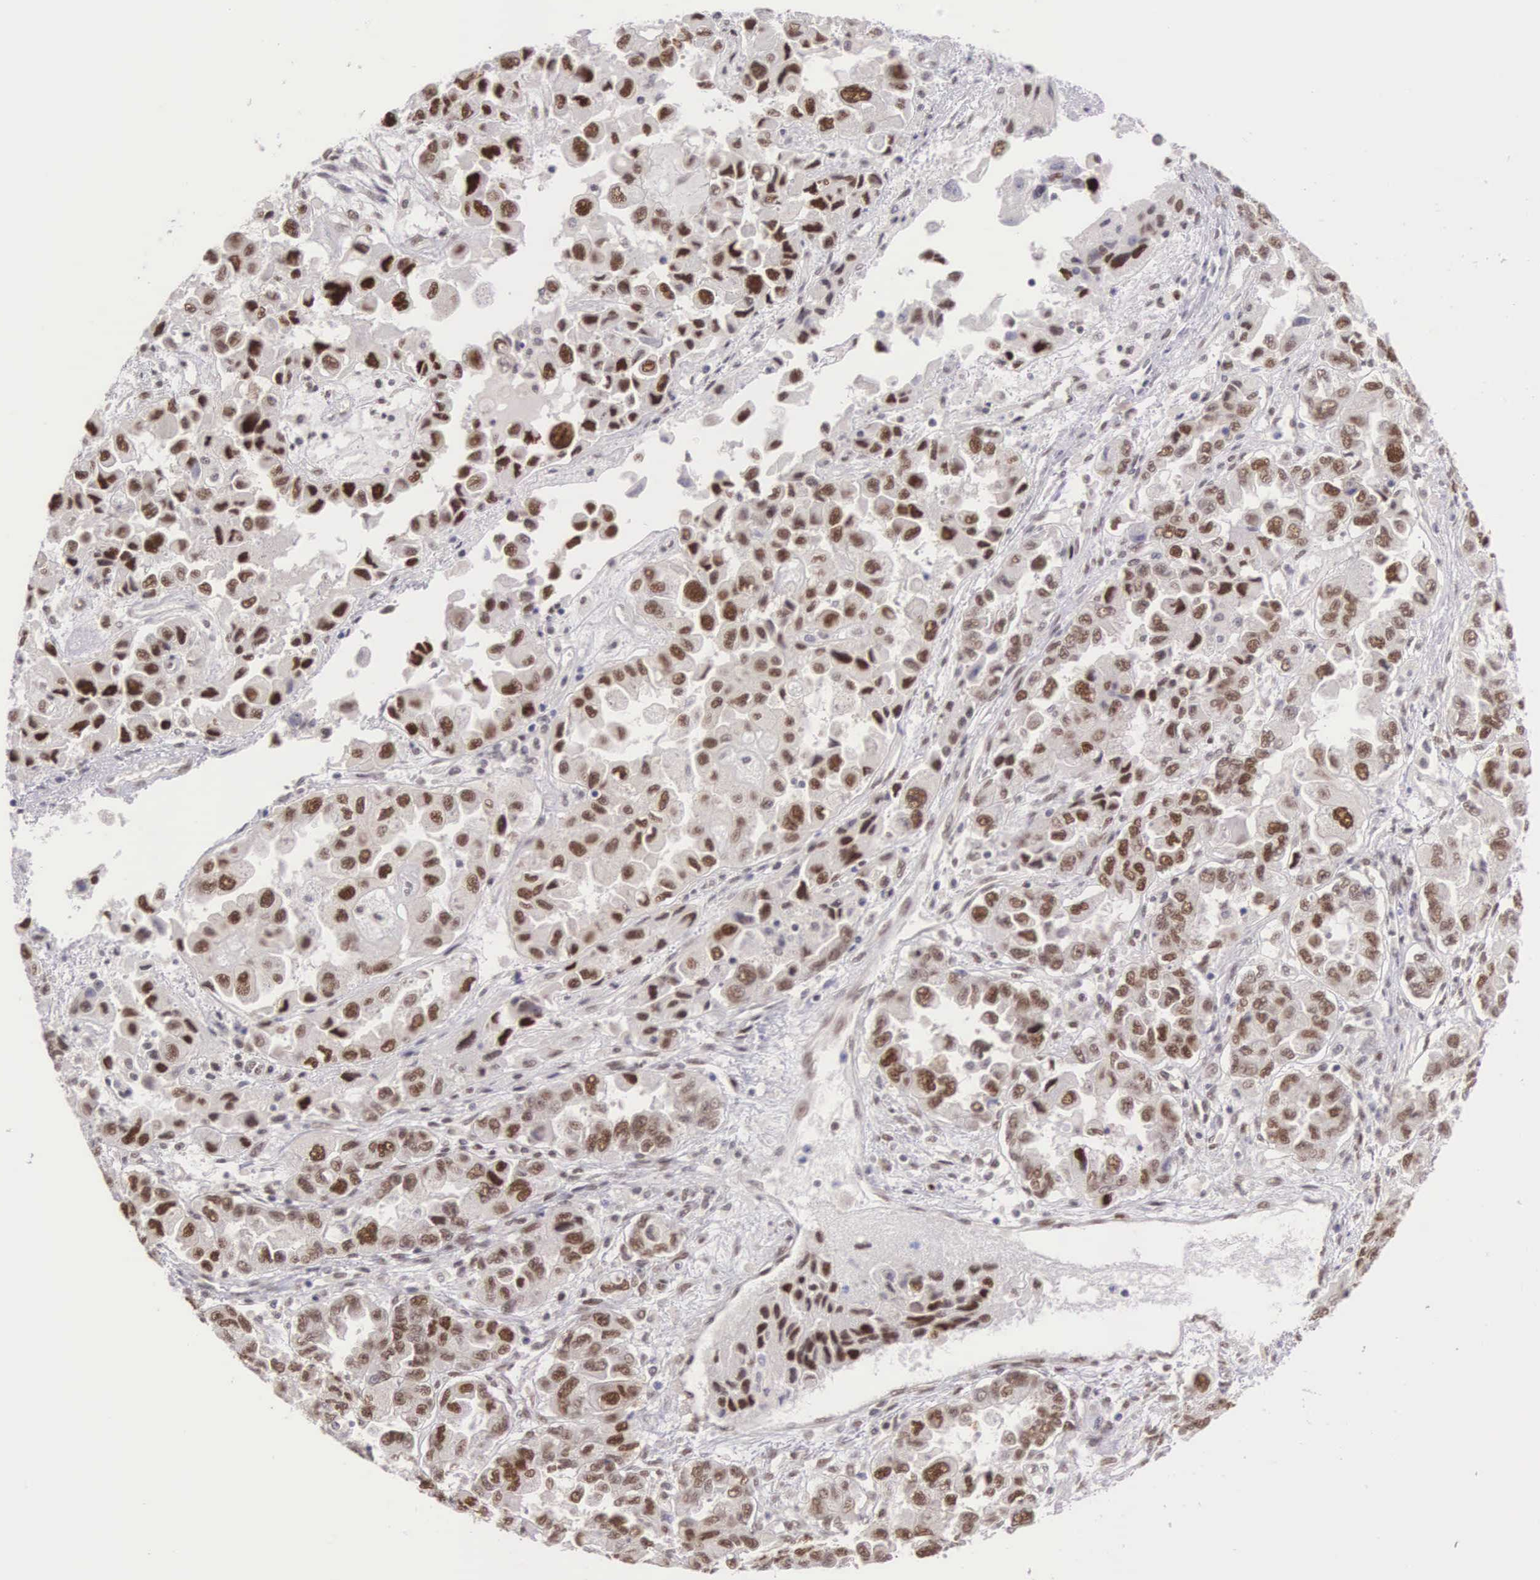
{"staining": {"intensity": "strong", "quantity": ">75%", "location": "nuclear"}, "tissue": "ovarian cancer", "cell_type": "Tumor cells", "image_type": "cancer", "snomed": [{"axis": "morphology", "description": "Cystadenocarcinoma, serous, NOS"}, {"axis": "topography", "description": "Ovary"}], "caption": "The histopathology image reveals a brown stain indicating the presence of a protein in the nuclear of tumor cells in ovarian cancer.", "gene": "CCDC117", "patient": {"sex": "female", "age": 84}}